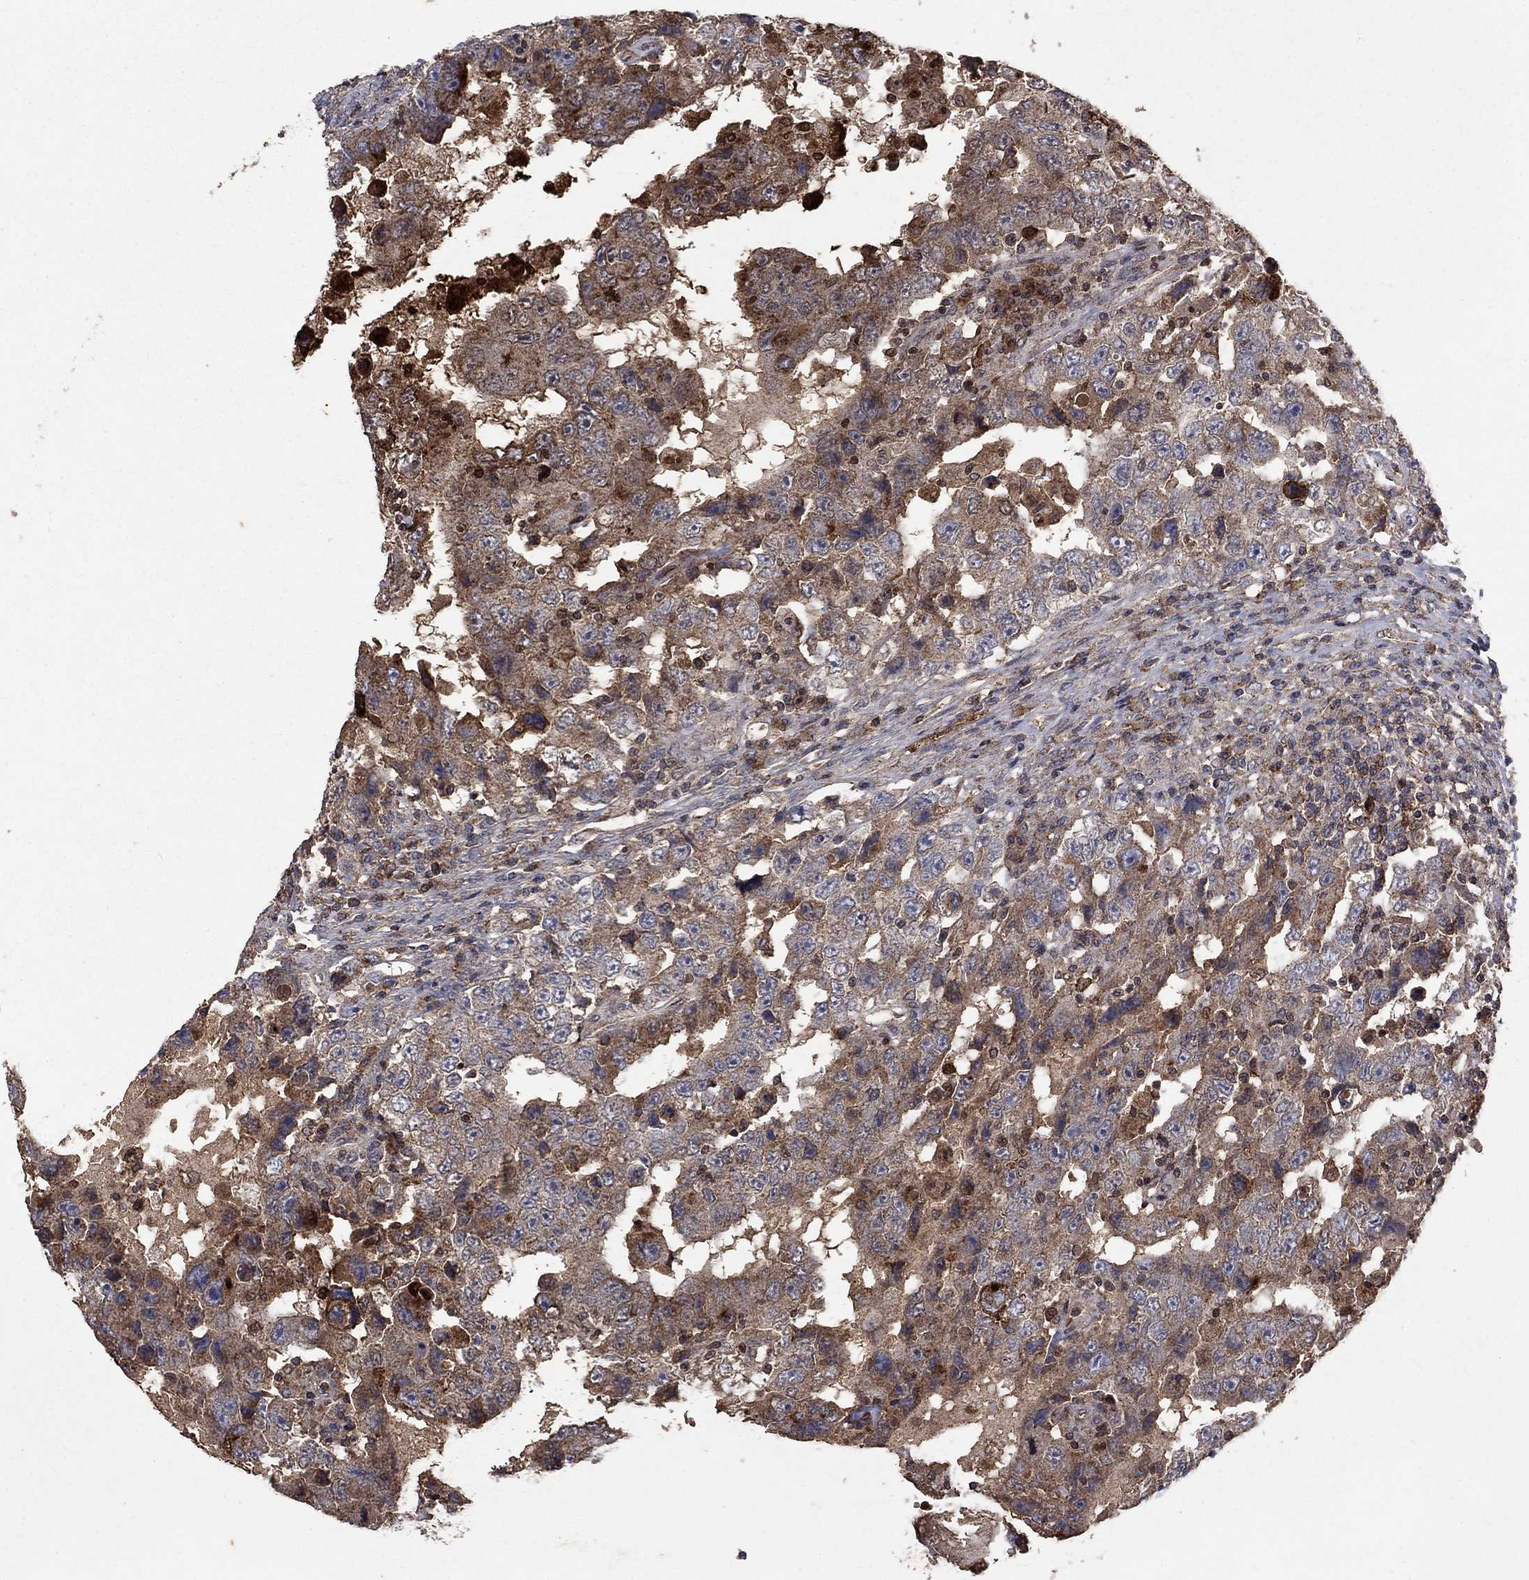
{"staining": {"intensity": "strong", "quantity": "25%-75%", "location": "cytoplasmic/membranous"}, "tissue": "testis cancer", "cell_type": "Tumor cells", "image_type": "cancer", "snomed": [{"axis": "morphology", "description": "Carcinoma, Embryonal, NOS"}, {"axis": "topography", "description": "Testis"}], "caption": "Tumor cells demonstrate high levels of strong cytoplasmic/membranous positivity in about 25%-75% of cells in human embryonal carcinoma (testis).", "gene": "CD24", "patient": {"sex": "male", "age": 26}}